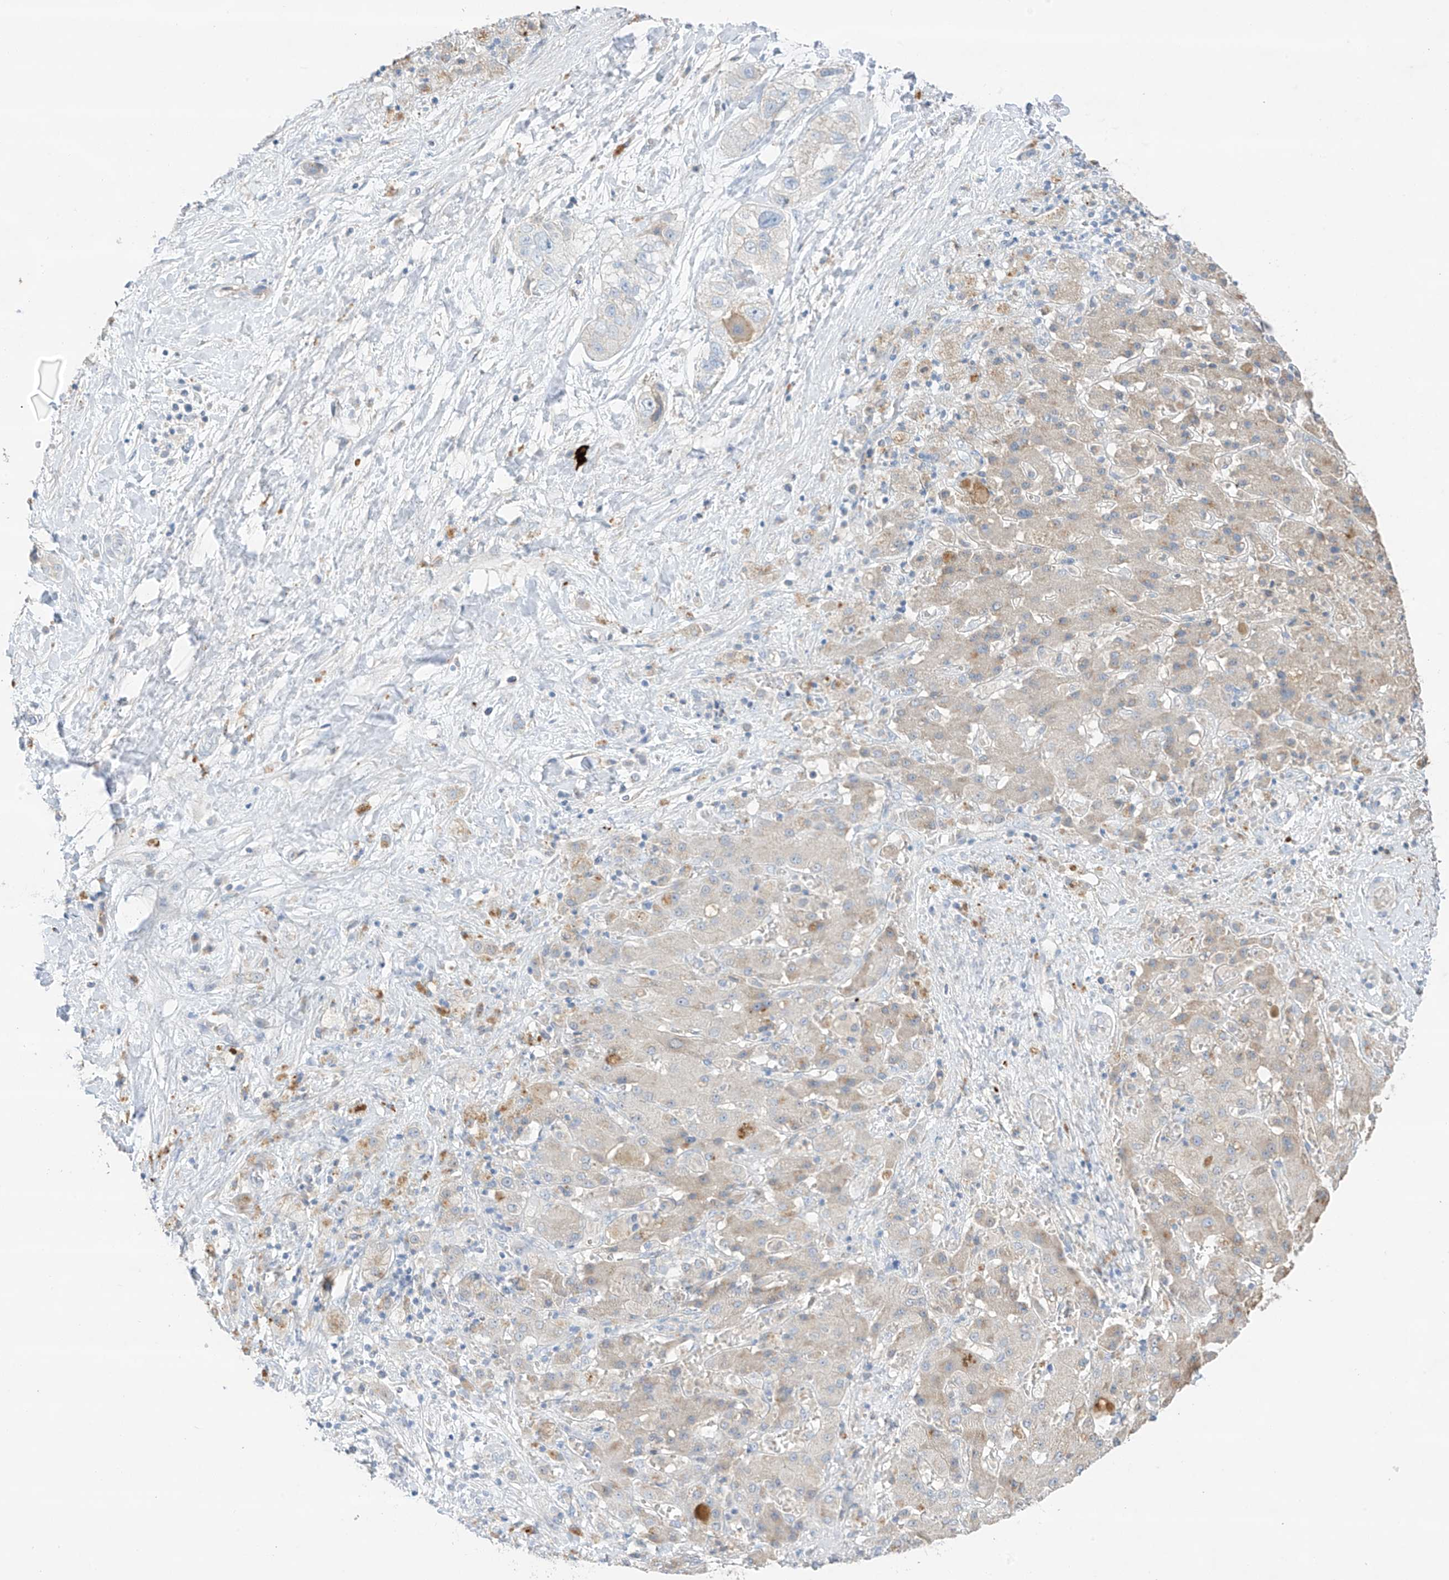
{"staining": {"intensity": "negative", "quantity": "none", "location": "none"}, "tissue": "liver cancer", "cell_type": "Tumor cells", "image_type": "cancer", "snomed": [{"axis": "morphology", "description": "Cholangiocarcinoma"}, {"axis": "topography", "description": "Liver"}], "caption": "DAB (3,3'-diaminobenzidine) immunohistochemical staining of human cholangiocarcinoma (liver) reveals no significant positivity in tumor cells. (Brightfield microscopy of DAB (3,3'-diaminobenzidine) immunohistochemistry (IHC) at high magnification).", "gene": "CAPN13", "patient": {"sex": "female", "age": 52}}